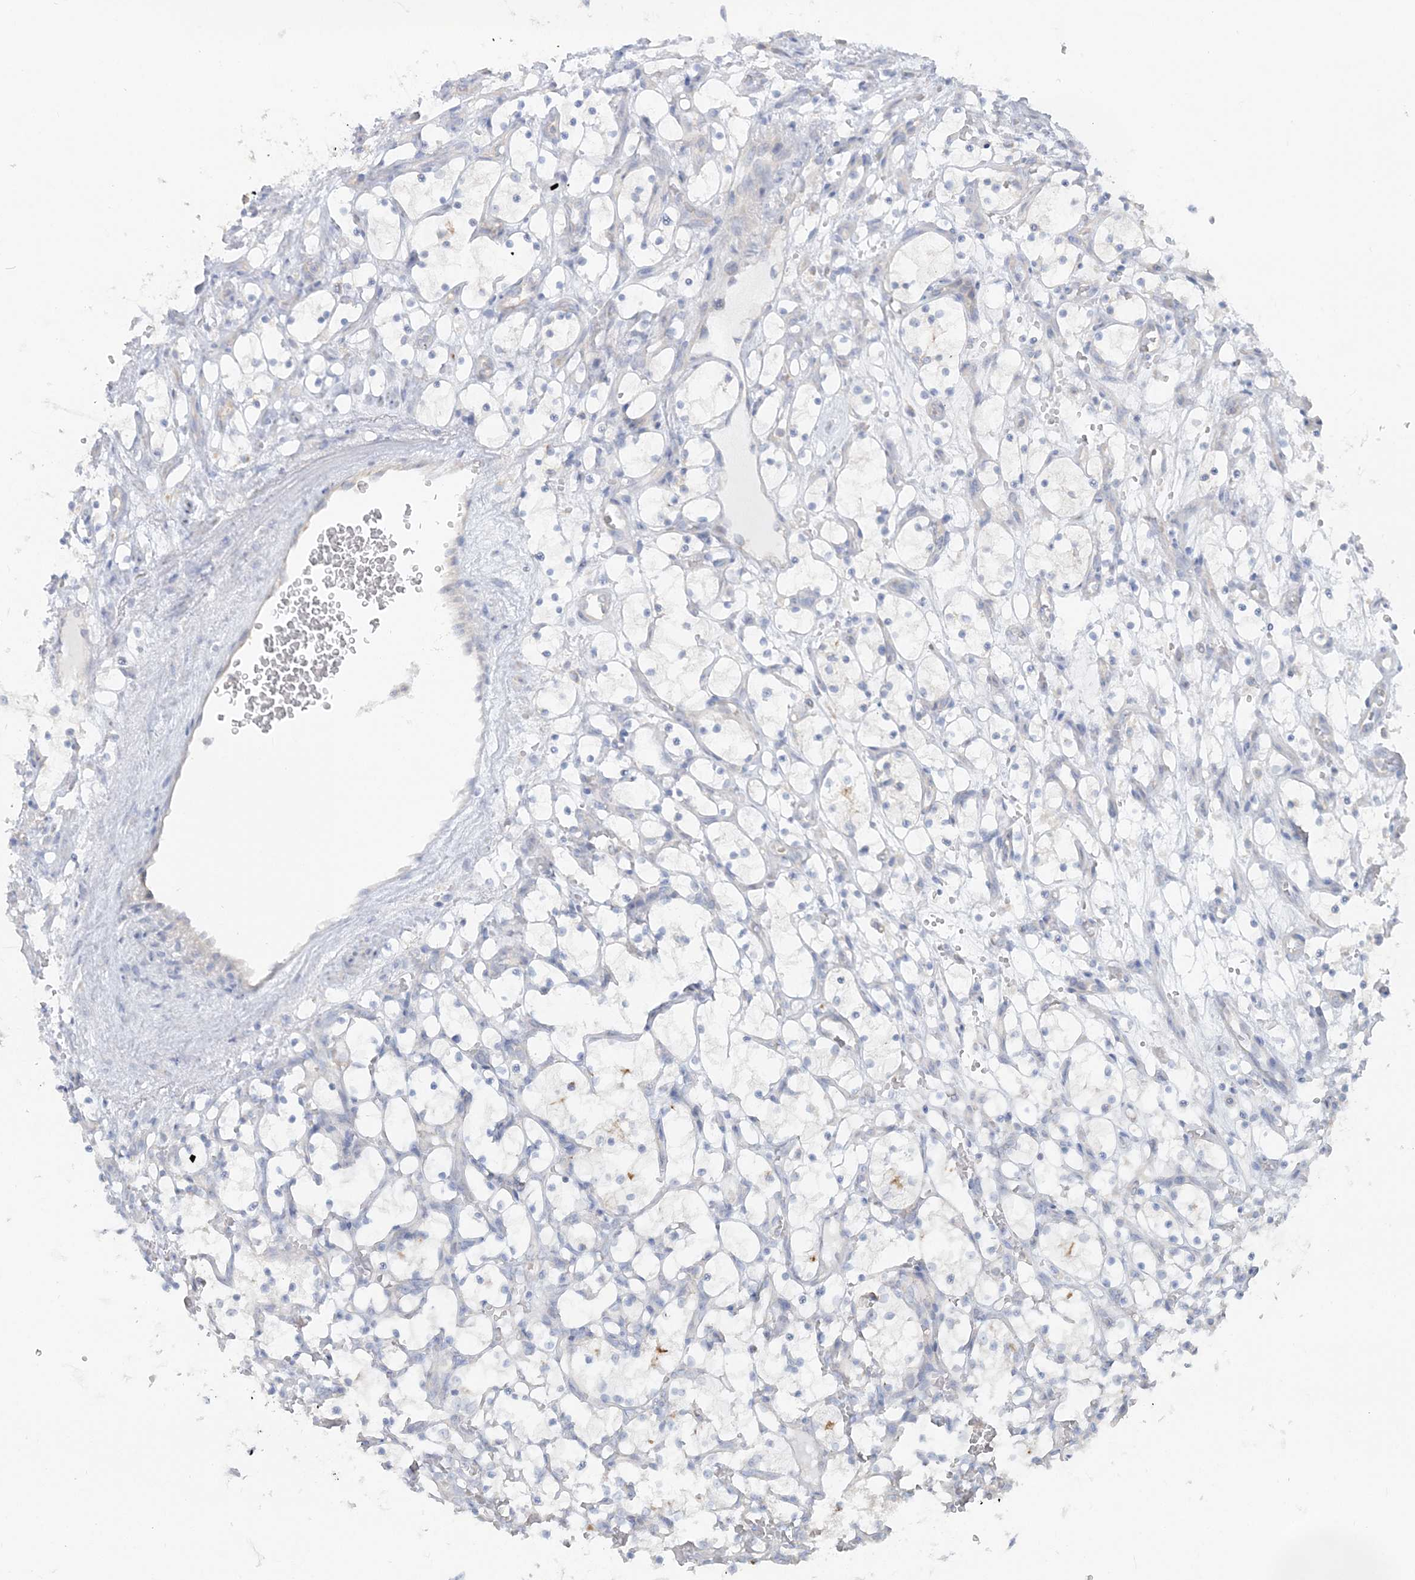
{"staining": {"intensity": "negative", "quantity": "none", "location": "none"}, "tissue": "renal cancer", "cell_type": "Tumor cells", "image_type": "cancer", "snomed": [{"axis": "morphology", "description": "Adenocarcinoma, NOS"}, {"axis": "topography", "description": "Kidney"}], "caption": "A histopathology image of human adenocarcinoma (renal) is negative for staining in tumor cells.", "gene": "TBC1D5", "patient": {"sex": "female", "age": 69}}